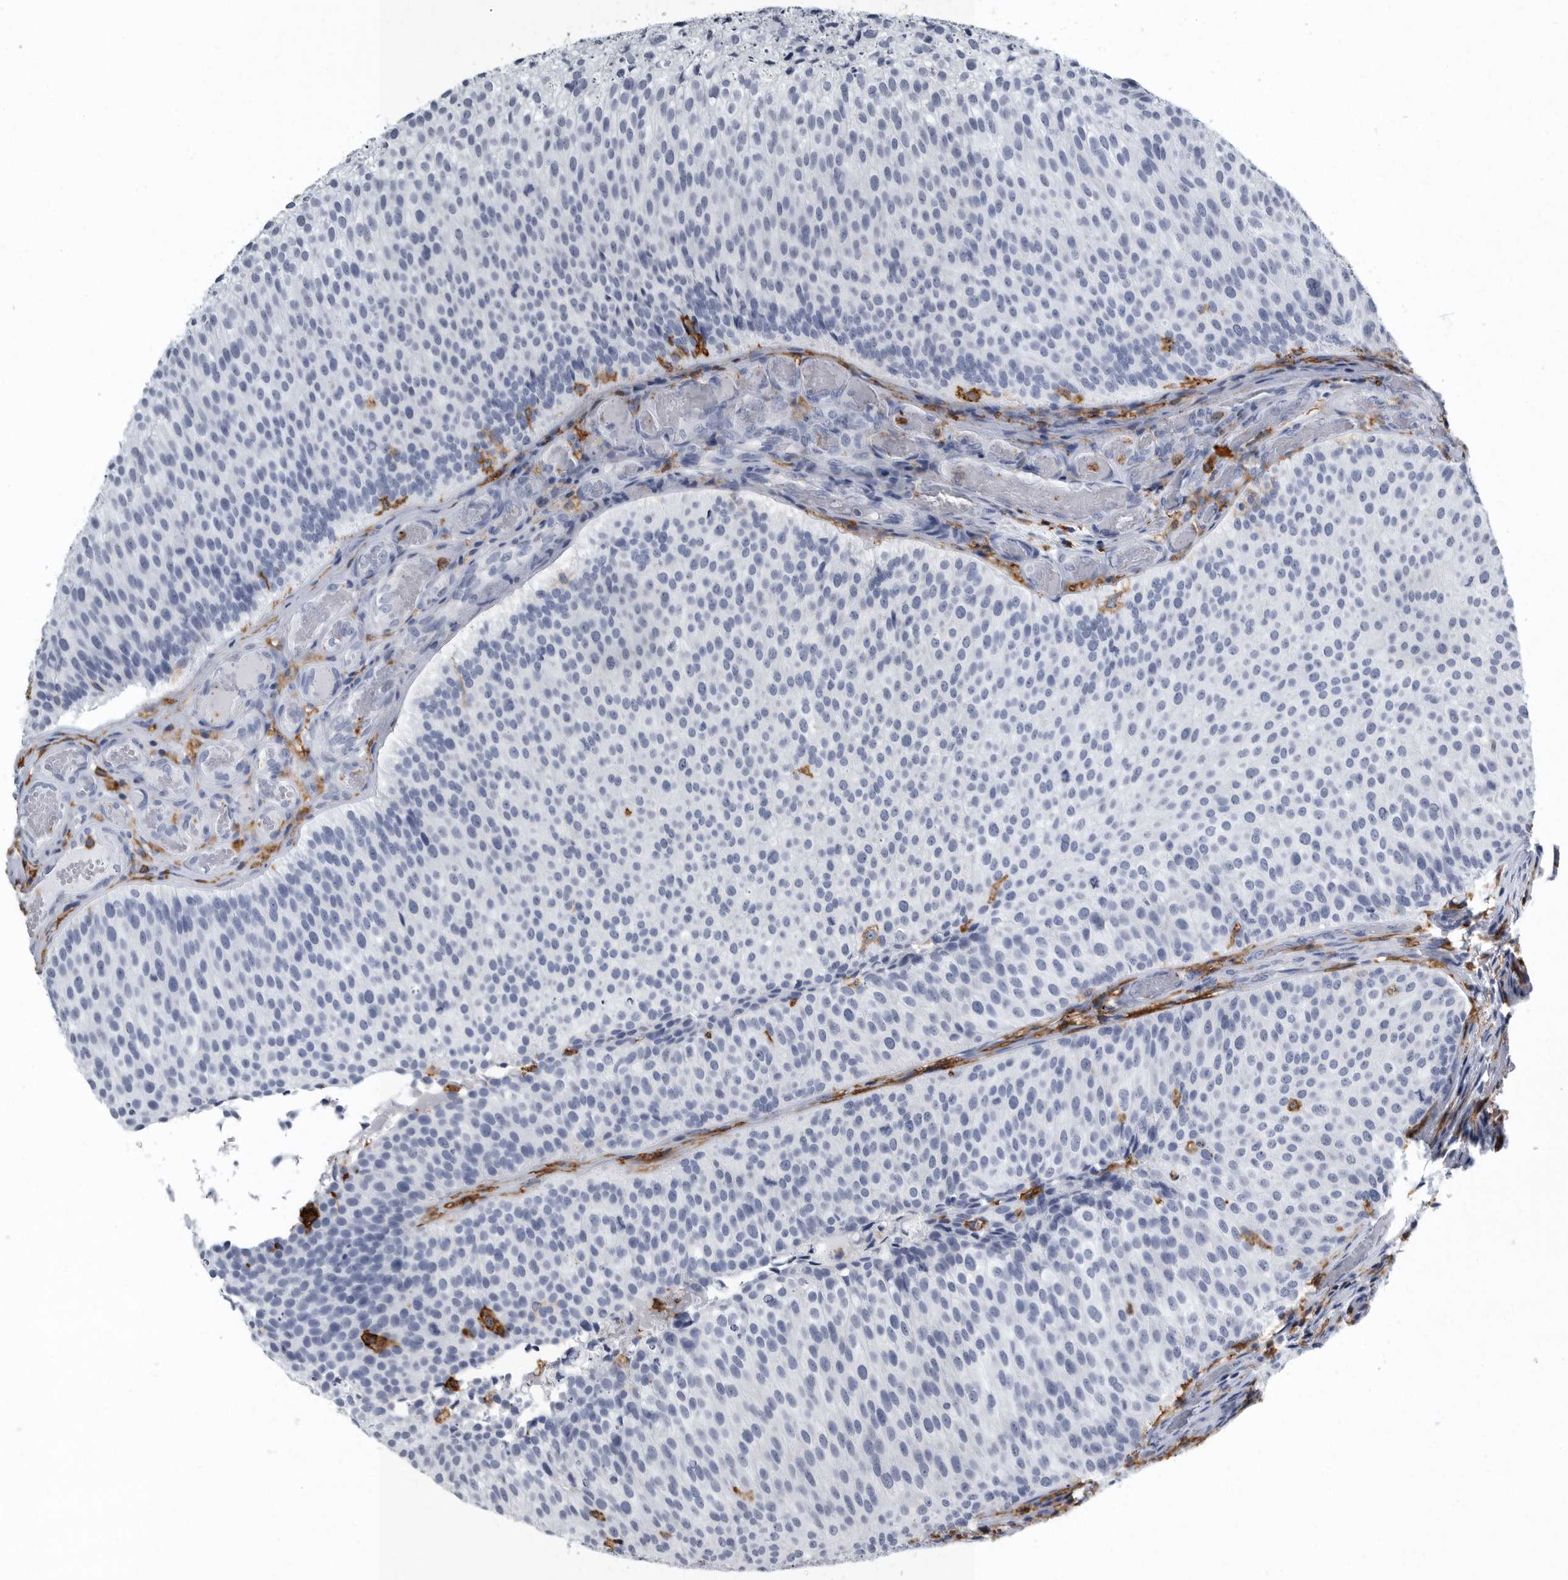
{"staining": {"intensity": "negative", "quantity": "none", "location": "none"}, "tissue": "urothelial cancer", "cell_type": "Tumor cells", "image_type": "cancer", "snomed": [{"axis": "morphology", "description": "Urothelial carcinoma, Low grade"}, {"axis": "topography", "description": "Urinary bladder"}], "caption": "Tumor cells show no significant staining in urothelial carcinoma (low-grade).", "gene": "FCER1G", "patient": {"sex": "male", "age": 86}}